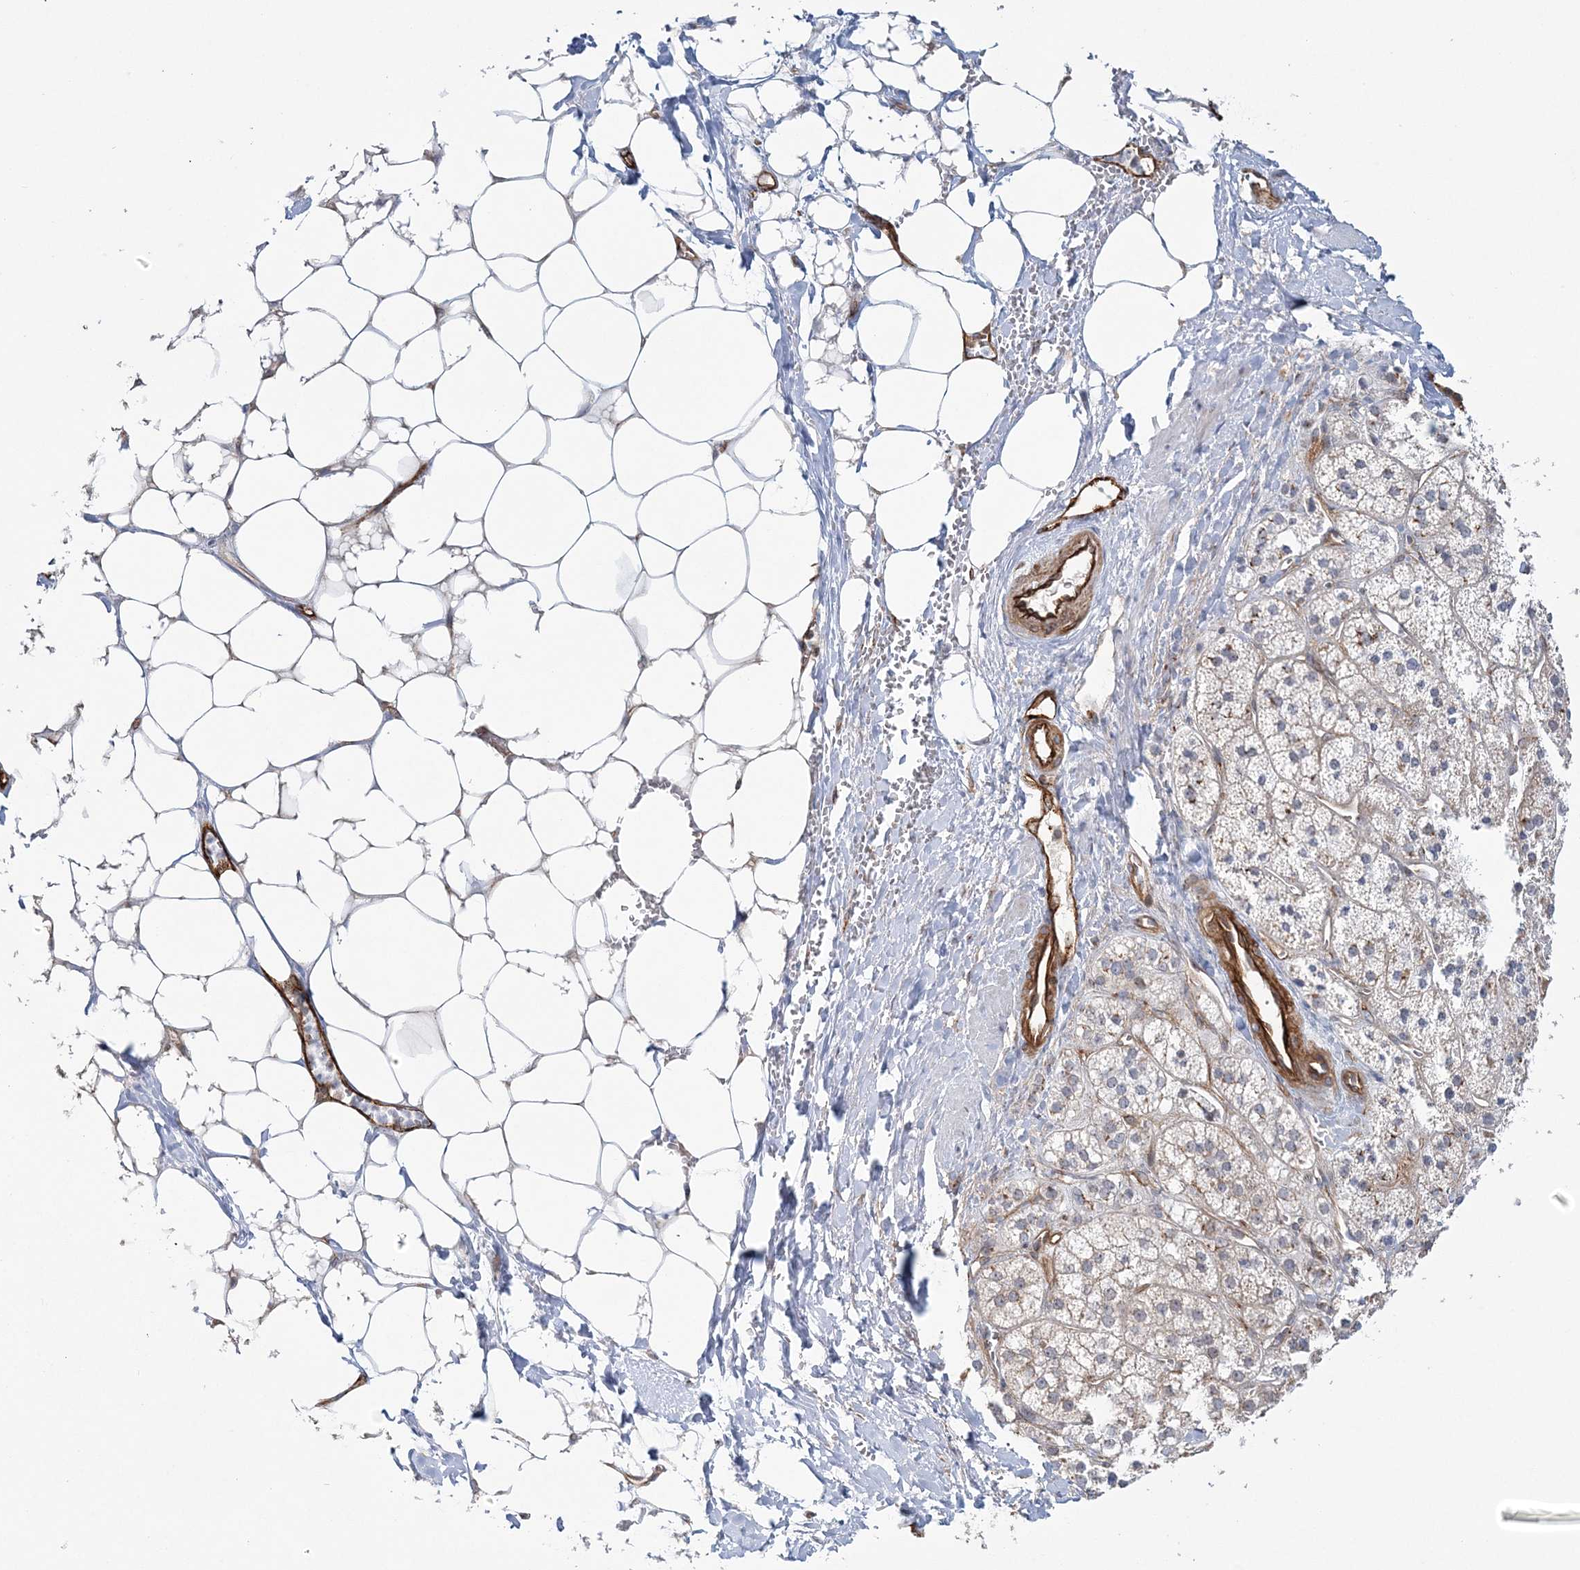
{"staining": {"intensity": "weak", "quantity": "25%-75%", "location": "cytoplasmic/membranous"}, "tissue": "adrenal gland", "cell_type": "Glandular cells", "image_type": "normal", "snomed": [{"axis": "morphology", "description": "Normal tissue, NOS"}, {"axis": "topography", "description": "Adrenal gland"}], "caption": "Immunohistochemistry (IHC) (DAB) staining of benign adrenal gland reveals weak cytoplasmic/membranous protein expression in about 25%-75% of glandular cells. (DAB IHC, brown staining for protein, blue staining for nuclei).", "gene": "AFAP1L2", "patient": {"sex": "male", "age": 56}}